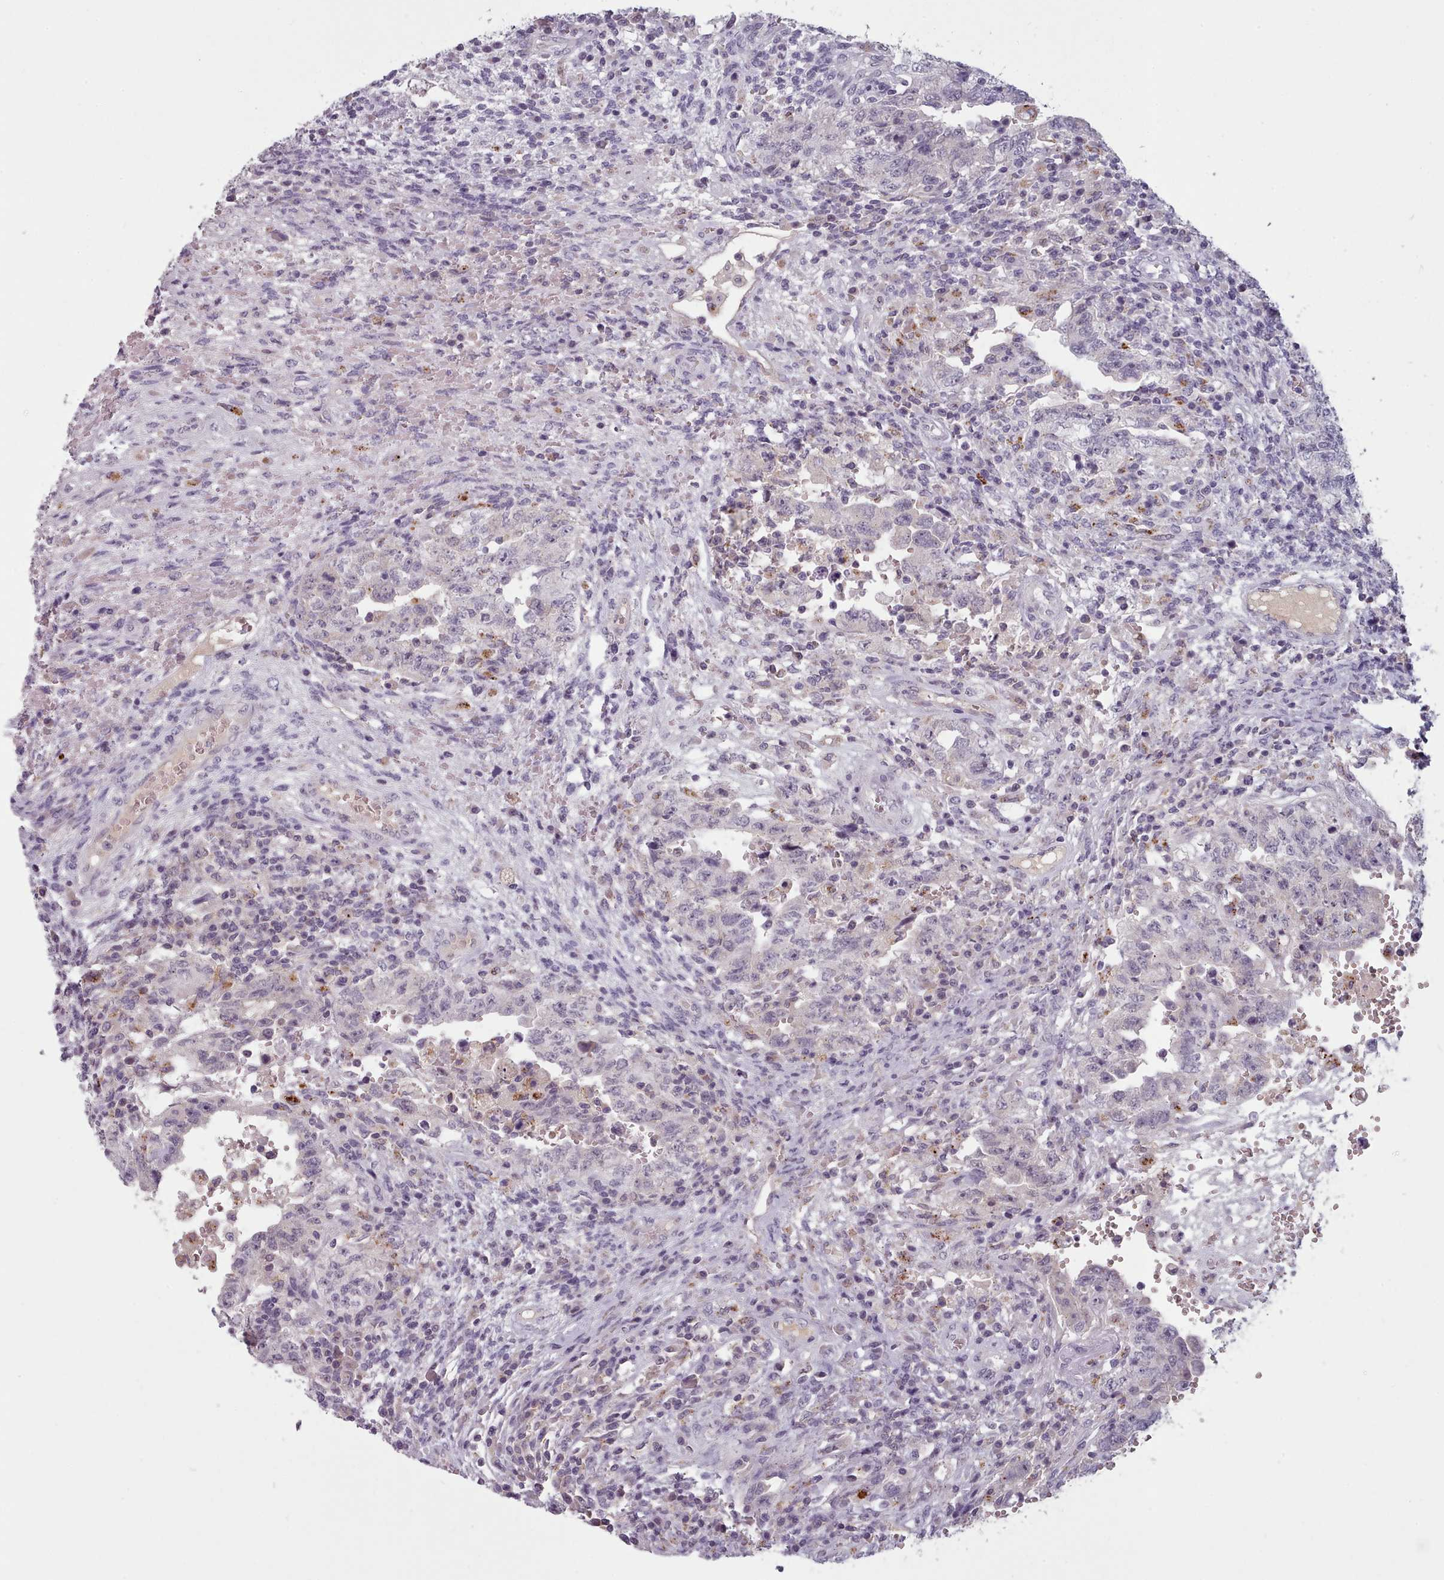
{"staining": {"intensity": "negative", "quantity": "none", "location": "none"}, "tissue": "testis cancer", "cell_type": "Tumor cells", "image_type": "cancer", "snomed": [{"axis": "morphology", "description": "Carcinoma, Embryonal, NOS"}, {"axis": "topography", "description": "Testis"}], "caption": "Testis cancer (embryonal carcinoma) was stained to show a protein in brown. There is no significant staining in tumor cells. (DAB IHC with hematoxylin counter stain).", "gene": "PBX4", "patient": {"sex": "male", "age": 26}}